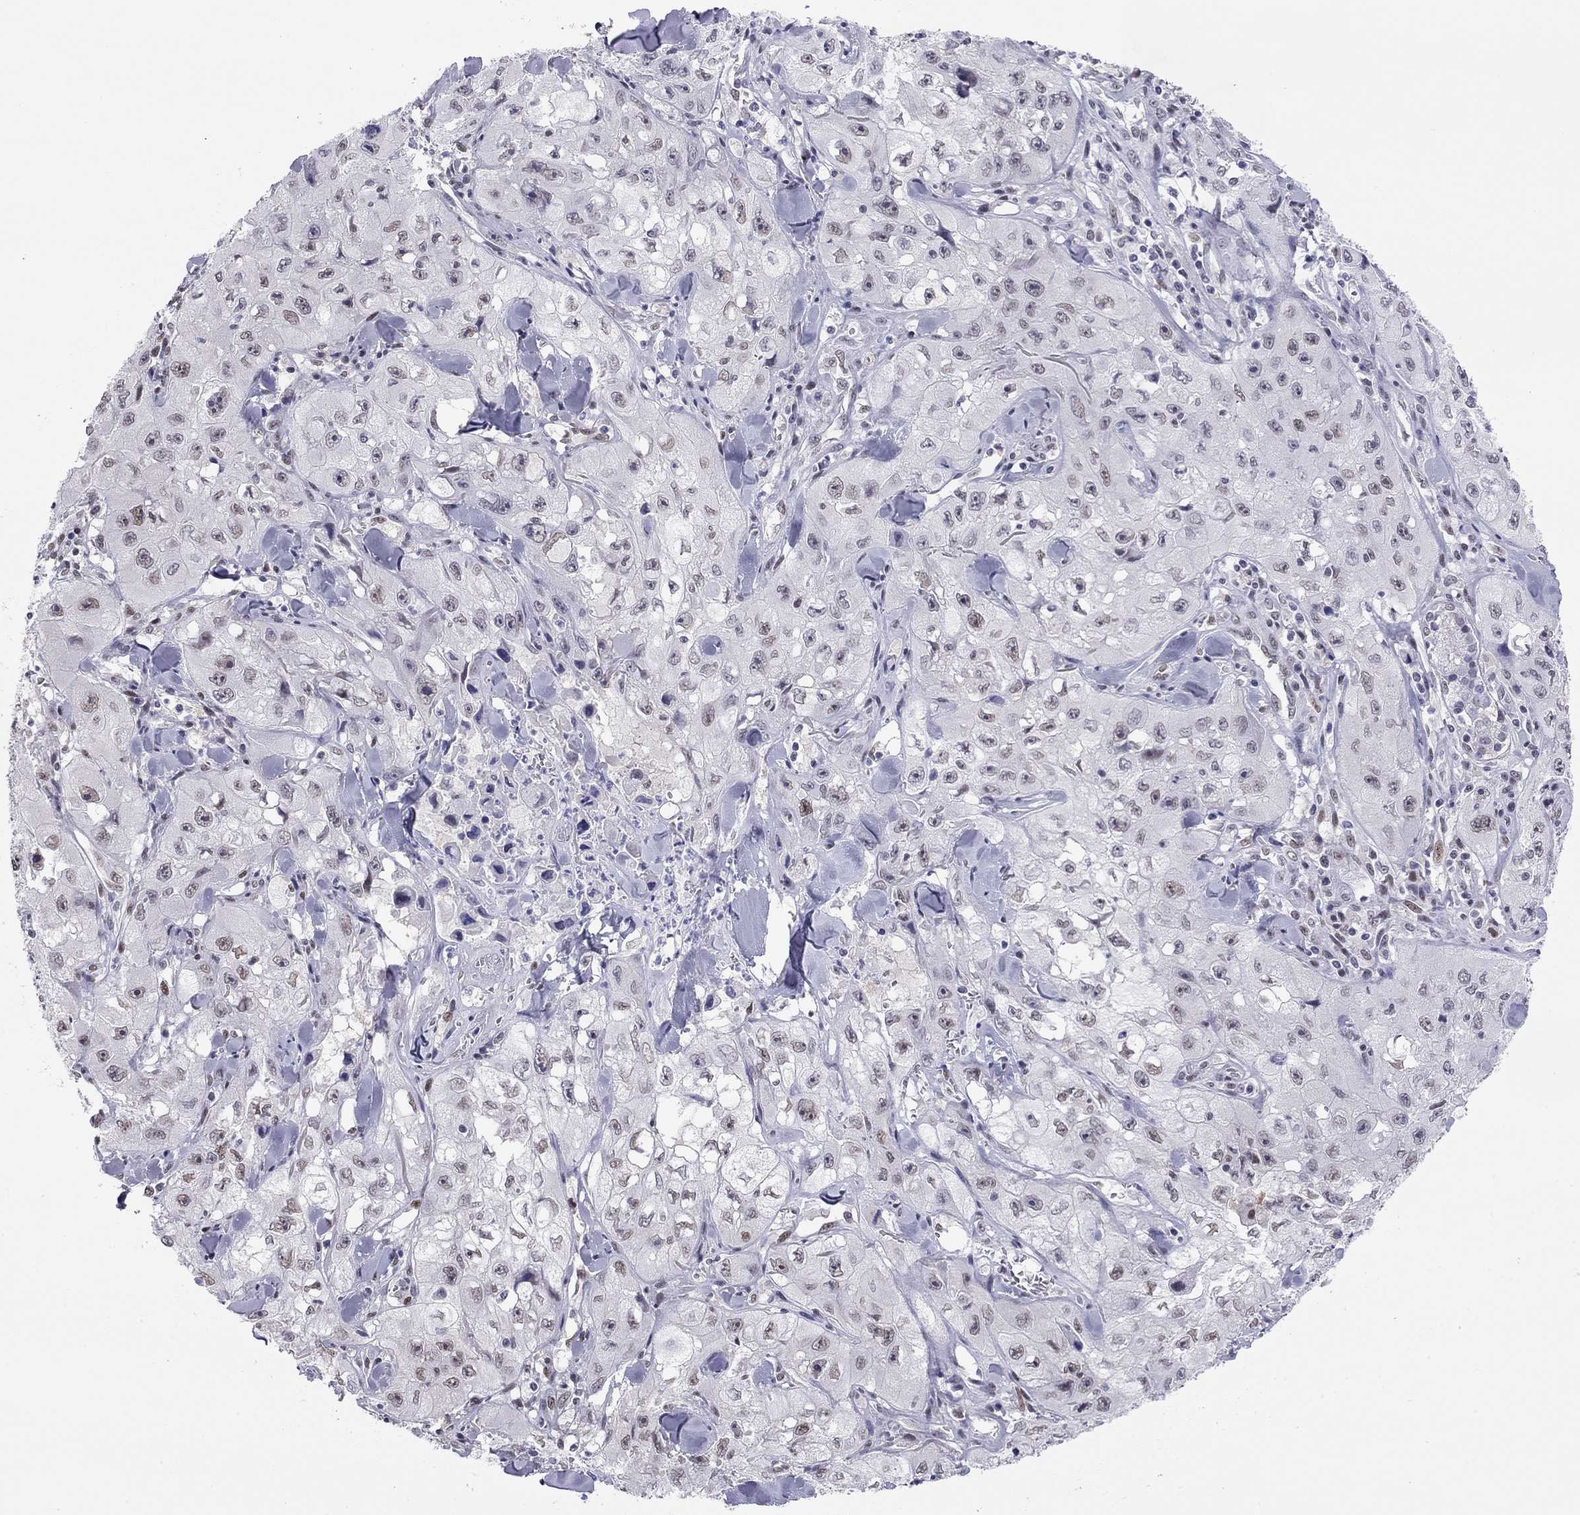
{"staining": {"intensity": "weak", "quantity": ">75%", "location": "nuclear"}, "tissue": "skin cancer", "cell_type": "Tumor cells", "image_type": "cancer", "snomed": [{"axis": "morphology", "description": "Squamous cell carcinoma, NOS"}, {"axis": "topography", "description": "Skin"}, {"axis": "topography", "description": "Subcutis"}], "caption": "Brown immunohistochemical staining in skin squamous cell carcinoma shows weak nuclear expression in approximately >75% of tumor cells.", "gene": "DOT1L", "patient": {"sex": "male", "age": 73}}